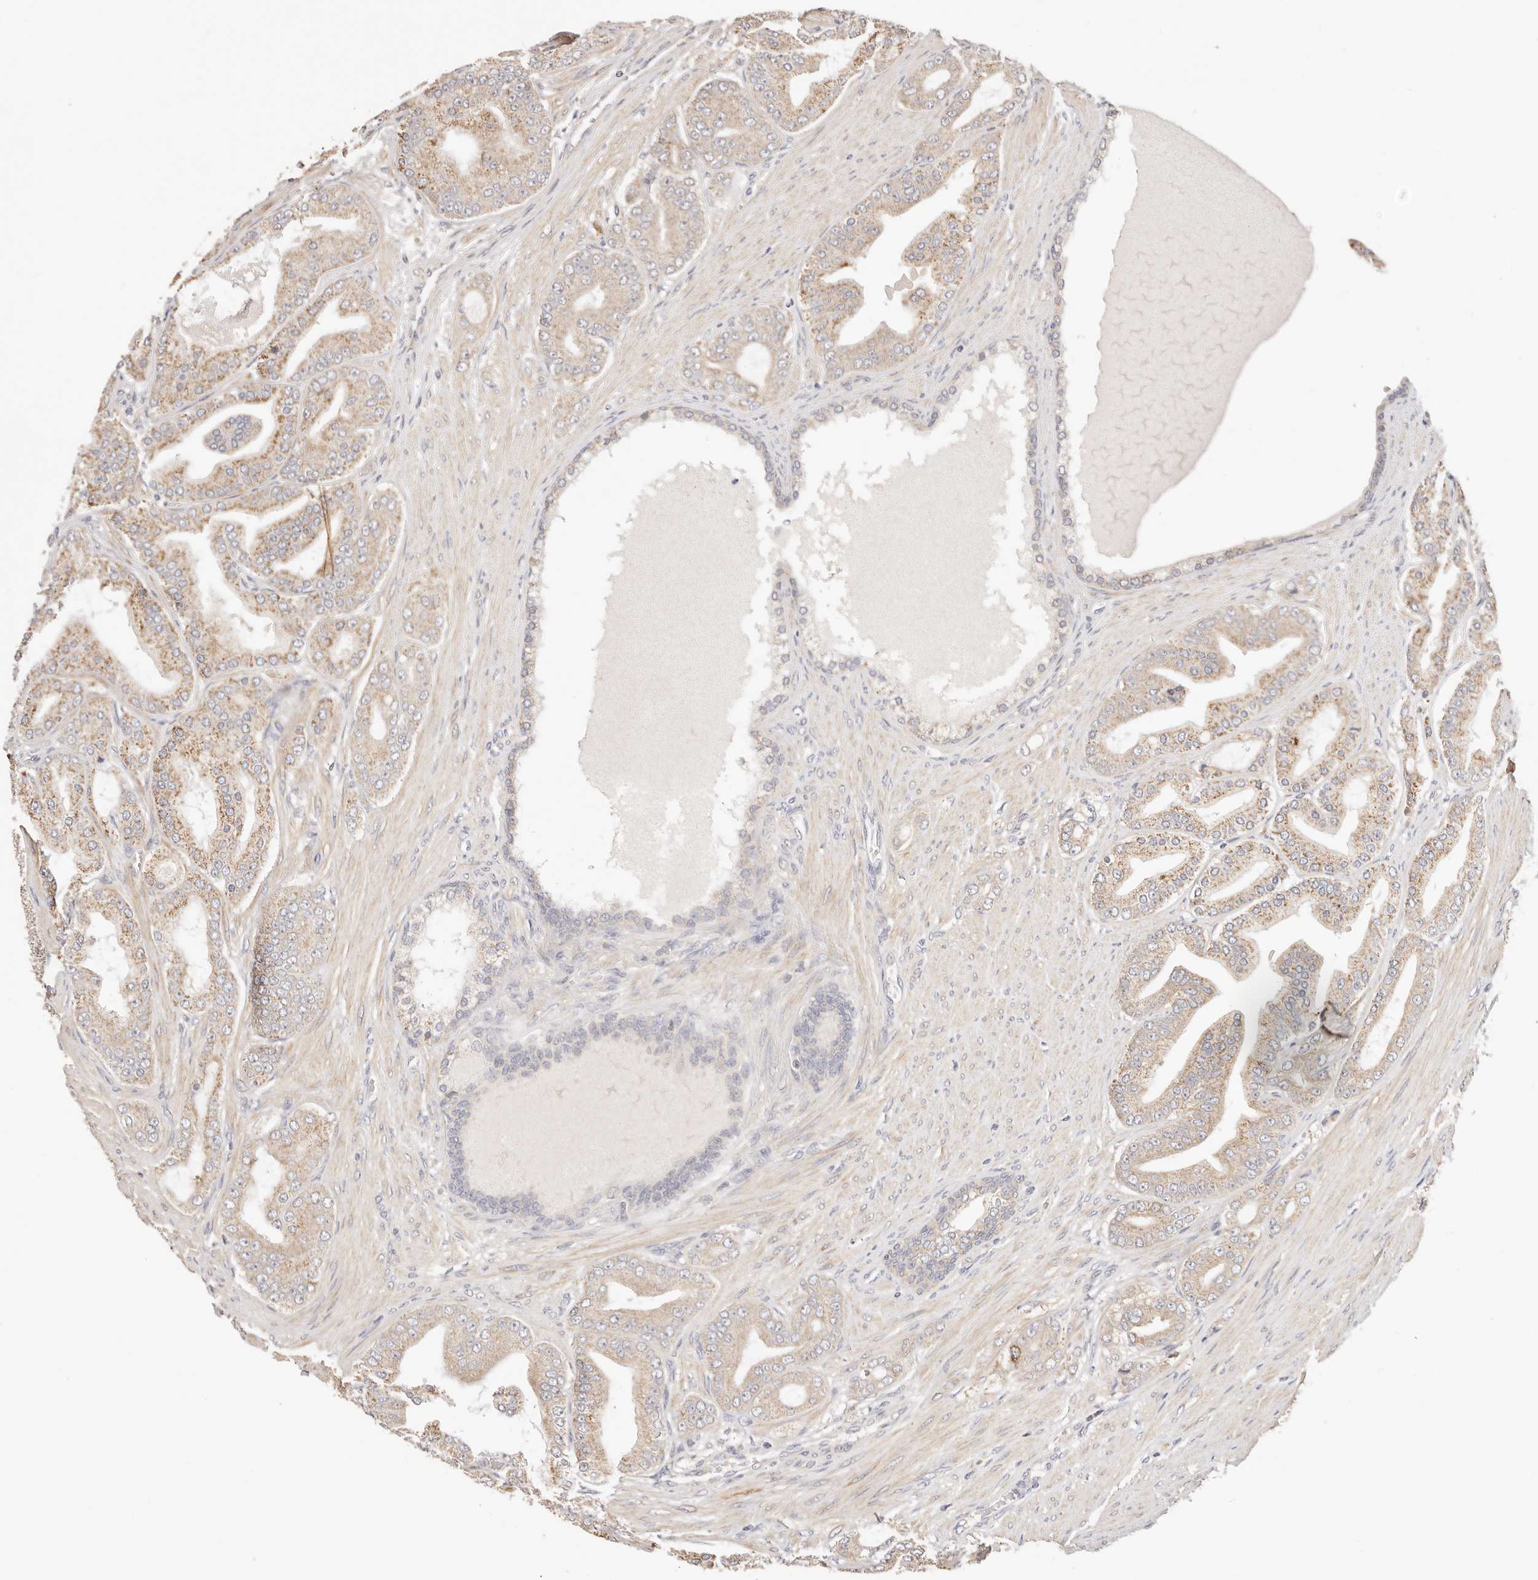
{"staining": {"intensity": "moderate", "quantity": ">75%", "location": "cytoplasmic/membranous"}, "tissue": "prostate cancer", "cell_type": "Tumor cells", "image_type": "cancer", "snomed": [{"axis": "morphology", "description": "Adenocarcinoma, High grade"}, {"axis": "topography", "description": "Prostate"}], "caption": "Immunohistochemistry (IHC) of human prostate cancer (high-grade adenocarcinoma) shows medium levels of moderate cytoplasmic/membranous expression in about >75% of tumor cells.", "gene": "KCMF1", "patient": {"sex": "male", "age": 60}}